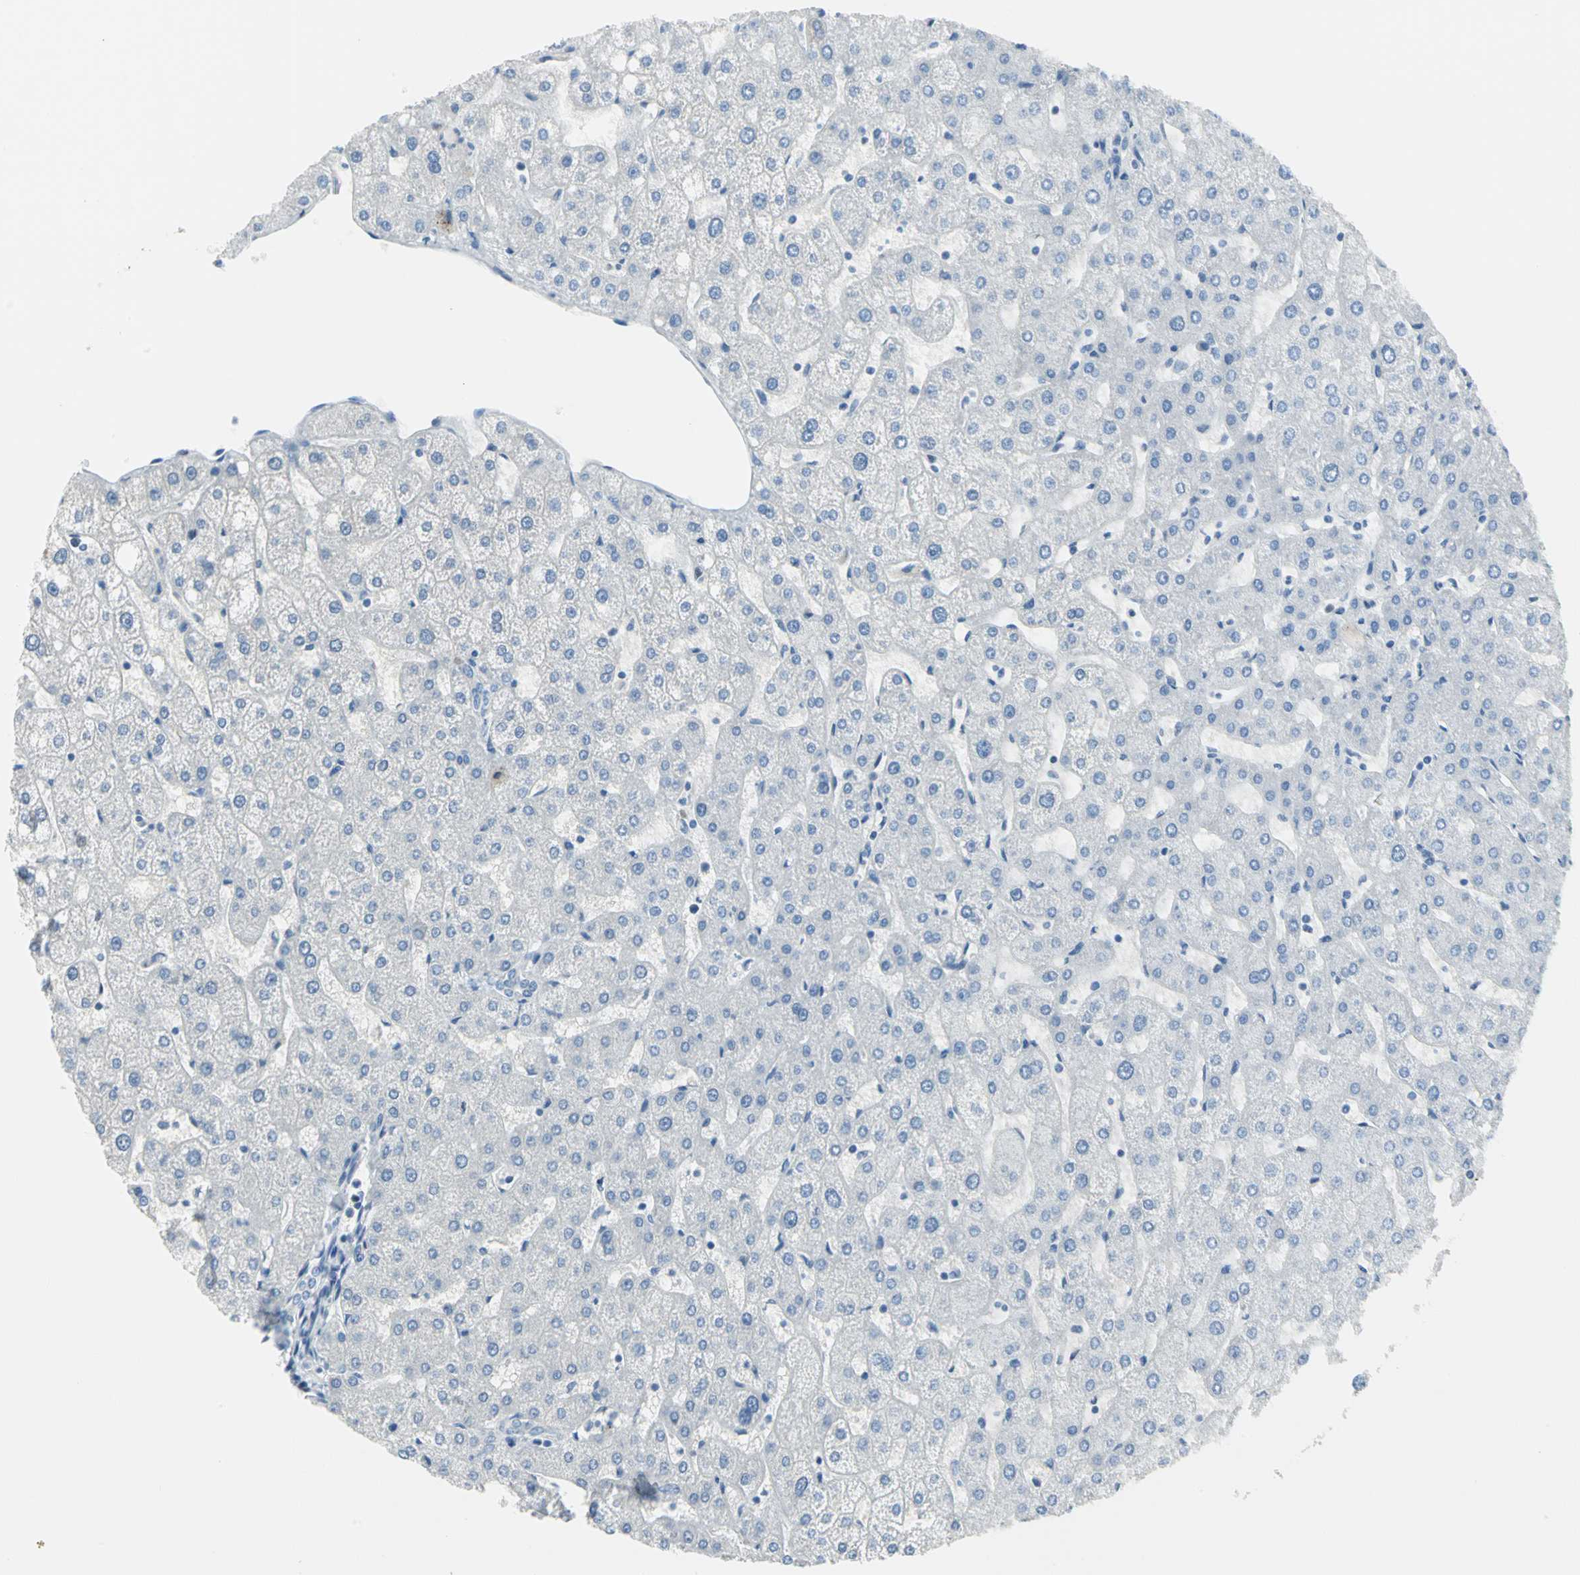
{"staining": {"intensity": "negative", "quantity": "none", "location": "none"}, "tissue": "liver", "cell_type": "Cholangiocytes", "image_type": "normal", "snomed": [{"axis": "morphology", "description": "Normal tissue, NOS"}, {"axis": "topography", "description": "Liver"}], "caption": "Immunohistochemistry of normal liver reveals no positivity in cholangiocytes. (Stains: DAB IHC with hematoxylin counter stain, Microscopy: brightfield microscopy at high magnification).", "gene": "MCM3", "patient": {"sex": "male", "age": 67}}